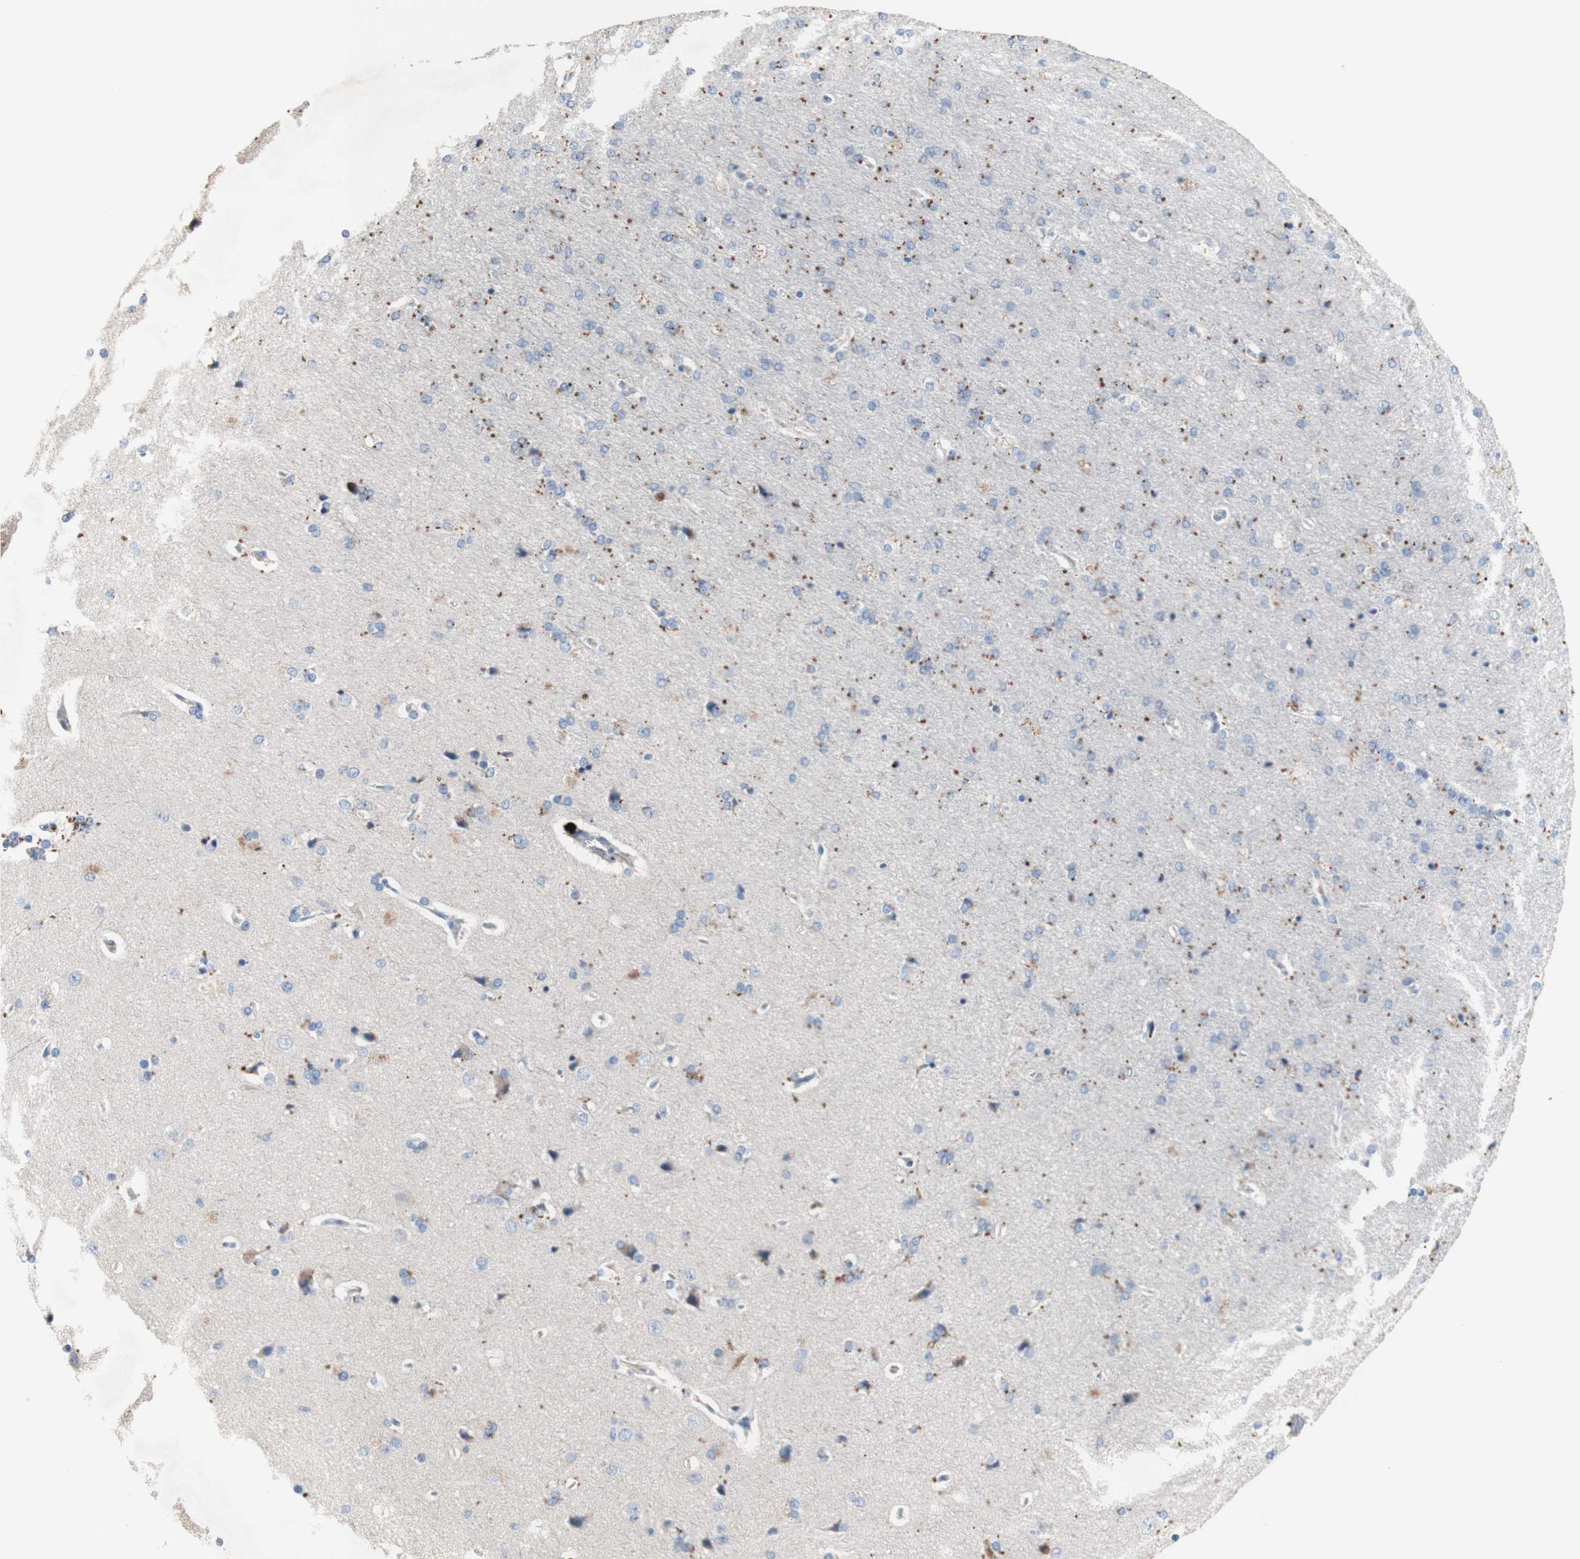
{"staining": {"intensity": "negative", "quantity": "none", "location": "none"}, "tissue": "cerebral cortex", "cell_type": "Endothelial cells", "image_type": "normal", "snomed": [{"axis": "morphology", "description": "Normal tissue, NOS"}, {"axis": "topography", "description": "Cerebral cortex"}], "caption": "A micrograph of cerebral cortex stained for a protein exhibits no brown staining in endothelial cells. The staining was performed using DAB to visualize the protein expression in brown, while the nuclei were stained in blue with hematoxylin (Magnification: 20x).", "gene": "CDON", "patient": {"sex": "male", "age": 62}}